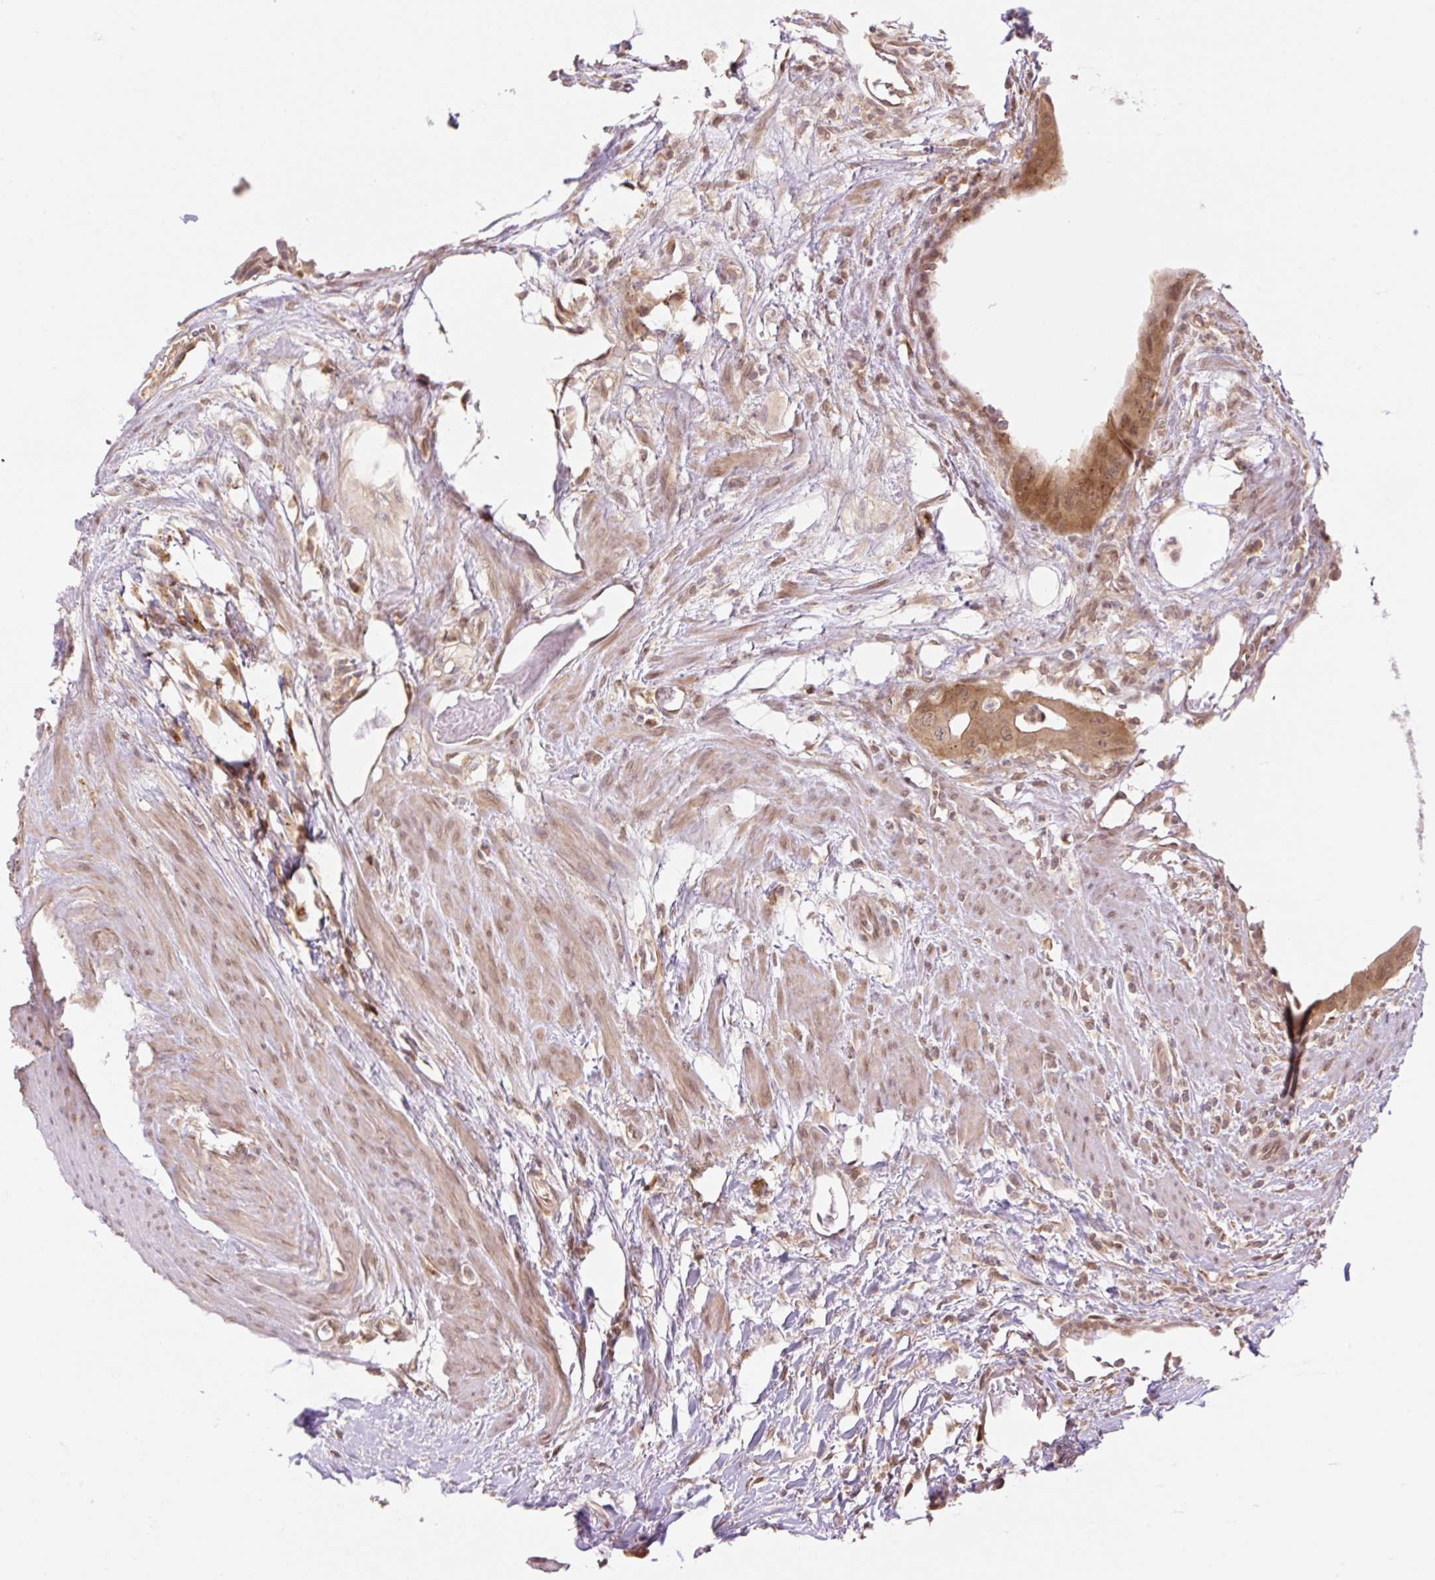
{"staining": {"intensity": "moderate", "quantity": ">75%", "location": "cytoplasmic/membranous,nuclear"}, "tissue": "colorectal cancer", "cell_type": "Tumor cells", "image_type": "cancer", "snomed": [{"axis": "morphology", "description": "Adenocarcinoma, NOS"}, {"axis": "topography", "description": "Rectum"}], "caption": "Protein positivity by immunohistochemistry (IHC) exhibits moderate cytoplasmic/membranous and nuclear positivity in approximately >75% of tumor cells in colorectal cancer.", "gene": "VPS25", "patient": {"sex": "male", "age": 78}}